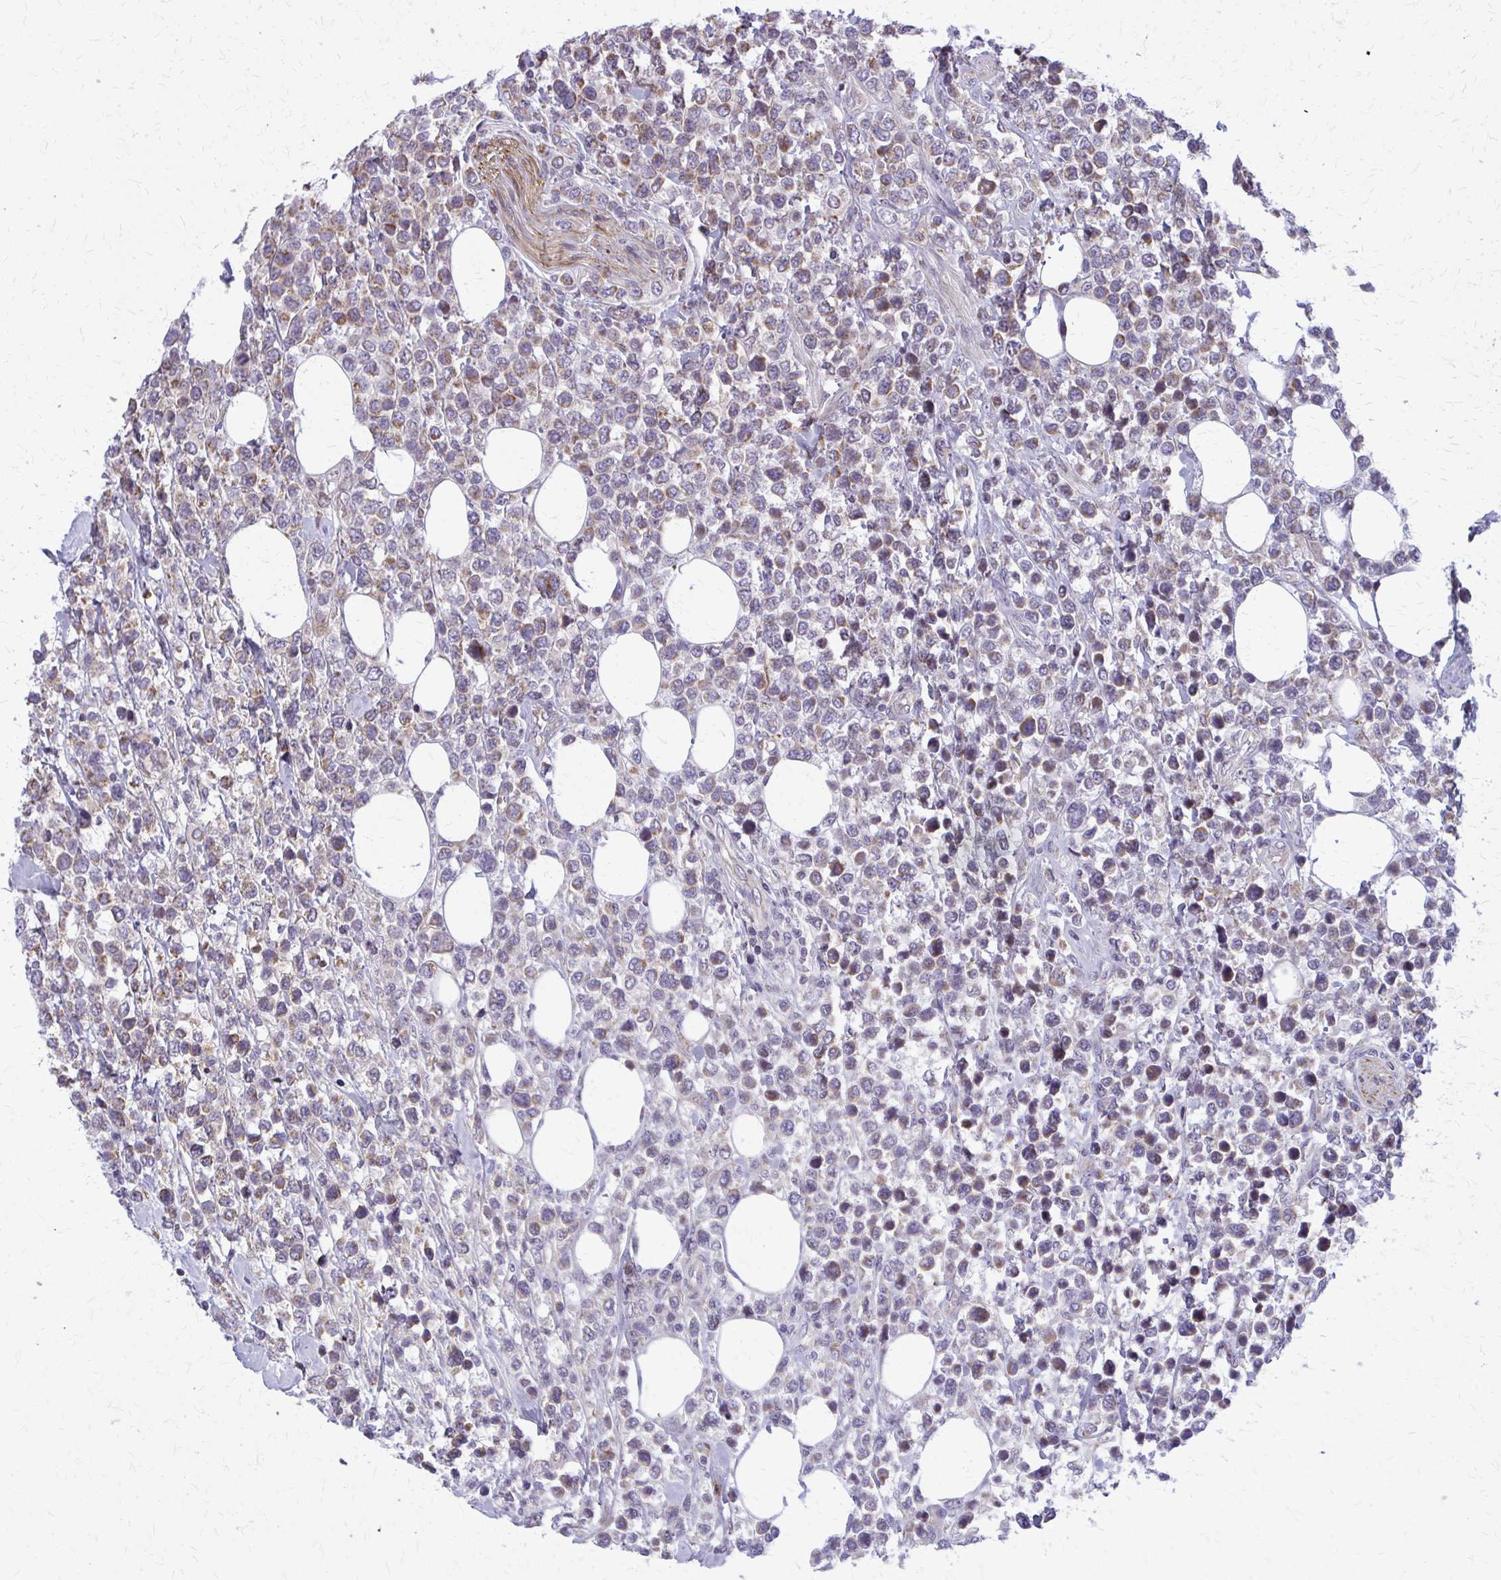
{"staining": {"intensity": "weak", "quantity": "25%-75%", "location": "cytoplasmic/membranous"}, "tissue": "lymphoma", "cell_type": "Tumor cells", "image_type": "cancer", "snomed": [{"axis": "morphology", "description": "Malignant lymphoma, non-Hodgkin's type, High grade"}, {"axis": "topography", "description": "Soft tissue"}], "caption": "This photomicrograph displays immunohistochemistry staining of high-grade malignant lymphoma, non-Hodgkin's type, with low weak cytoplasmic/membranous expression in about 25%-75% of tumor cells.", "gene": "MCCC1", "patient": {"sex": "female", "age": 56}}